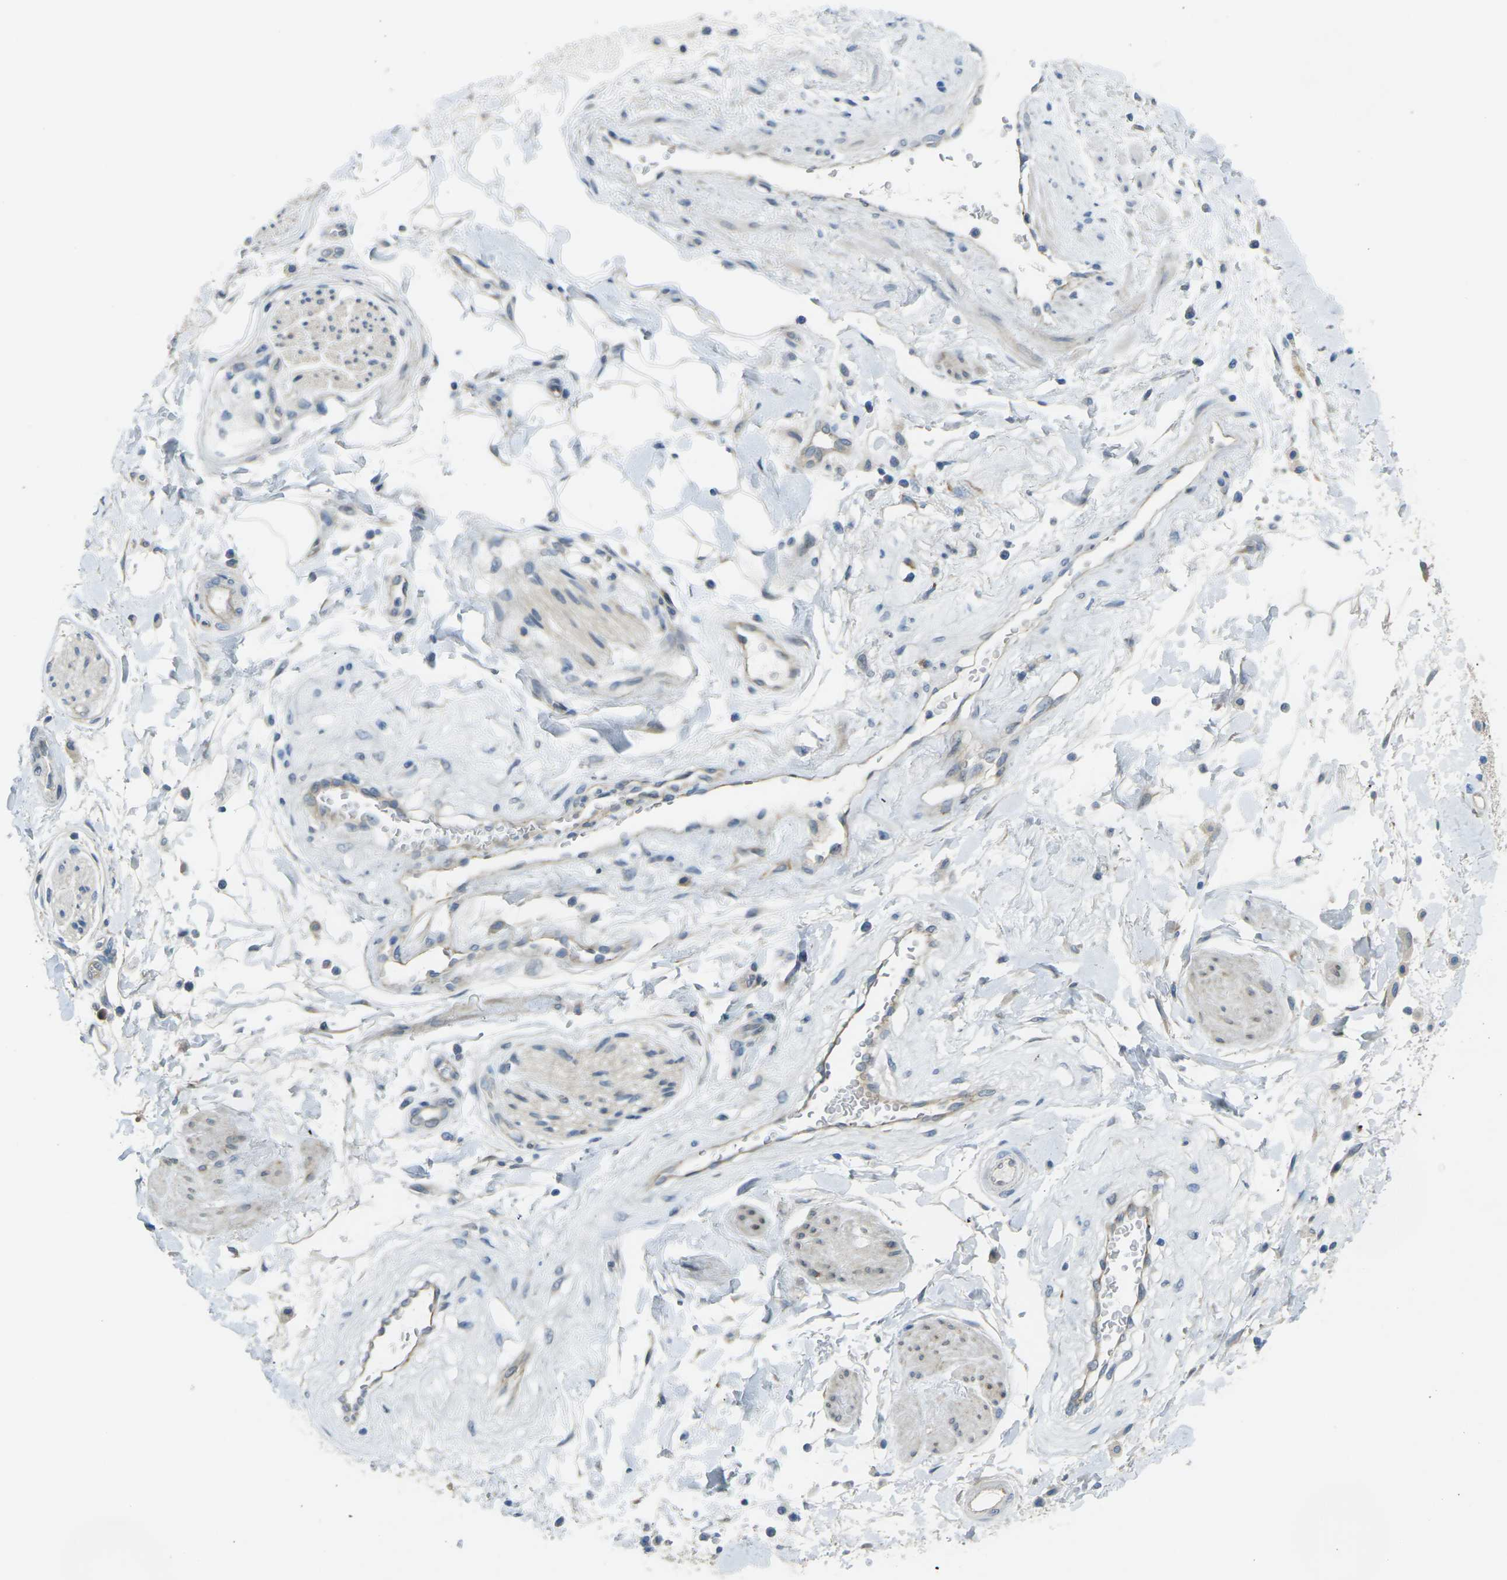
{"staining": {"intensity": "negative", "quantity": "none", "location": "none"}, "tissue": "adipose tissue", "cell_type": "Adipocytes", "image_type": "normal", "snomed": [{"axis": "morphology", "description": "Normal tissue, NOS"}, {"axis": "topography", "description": "Soft tissue"}, {"axis": "topography", "description": "Peripheral nerve tissue"}], "caption": "This is a photomicrograph of IHC staining of normal adipose tissue, which shows no expression in adipocytes.", "gene": "RHBDD1", "patient": {"sex": "female", "age": 71}}